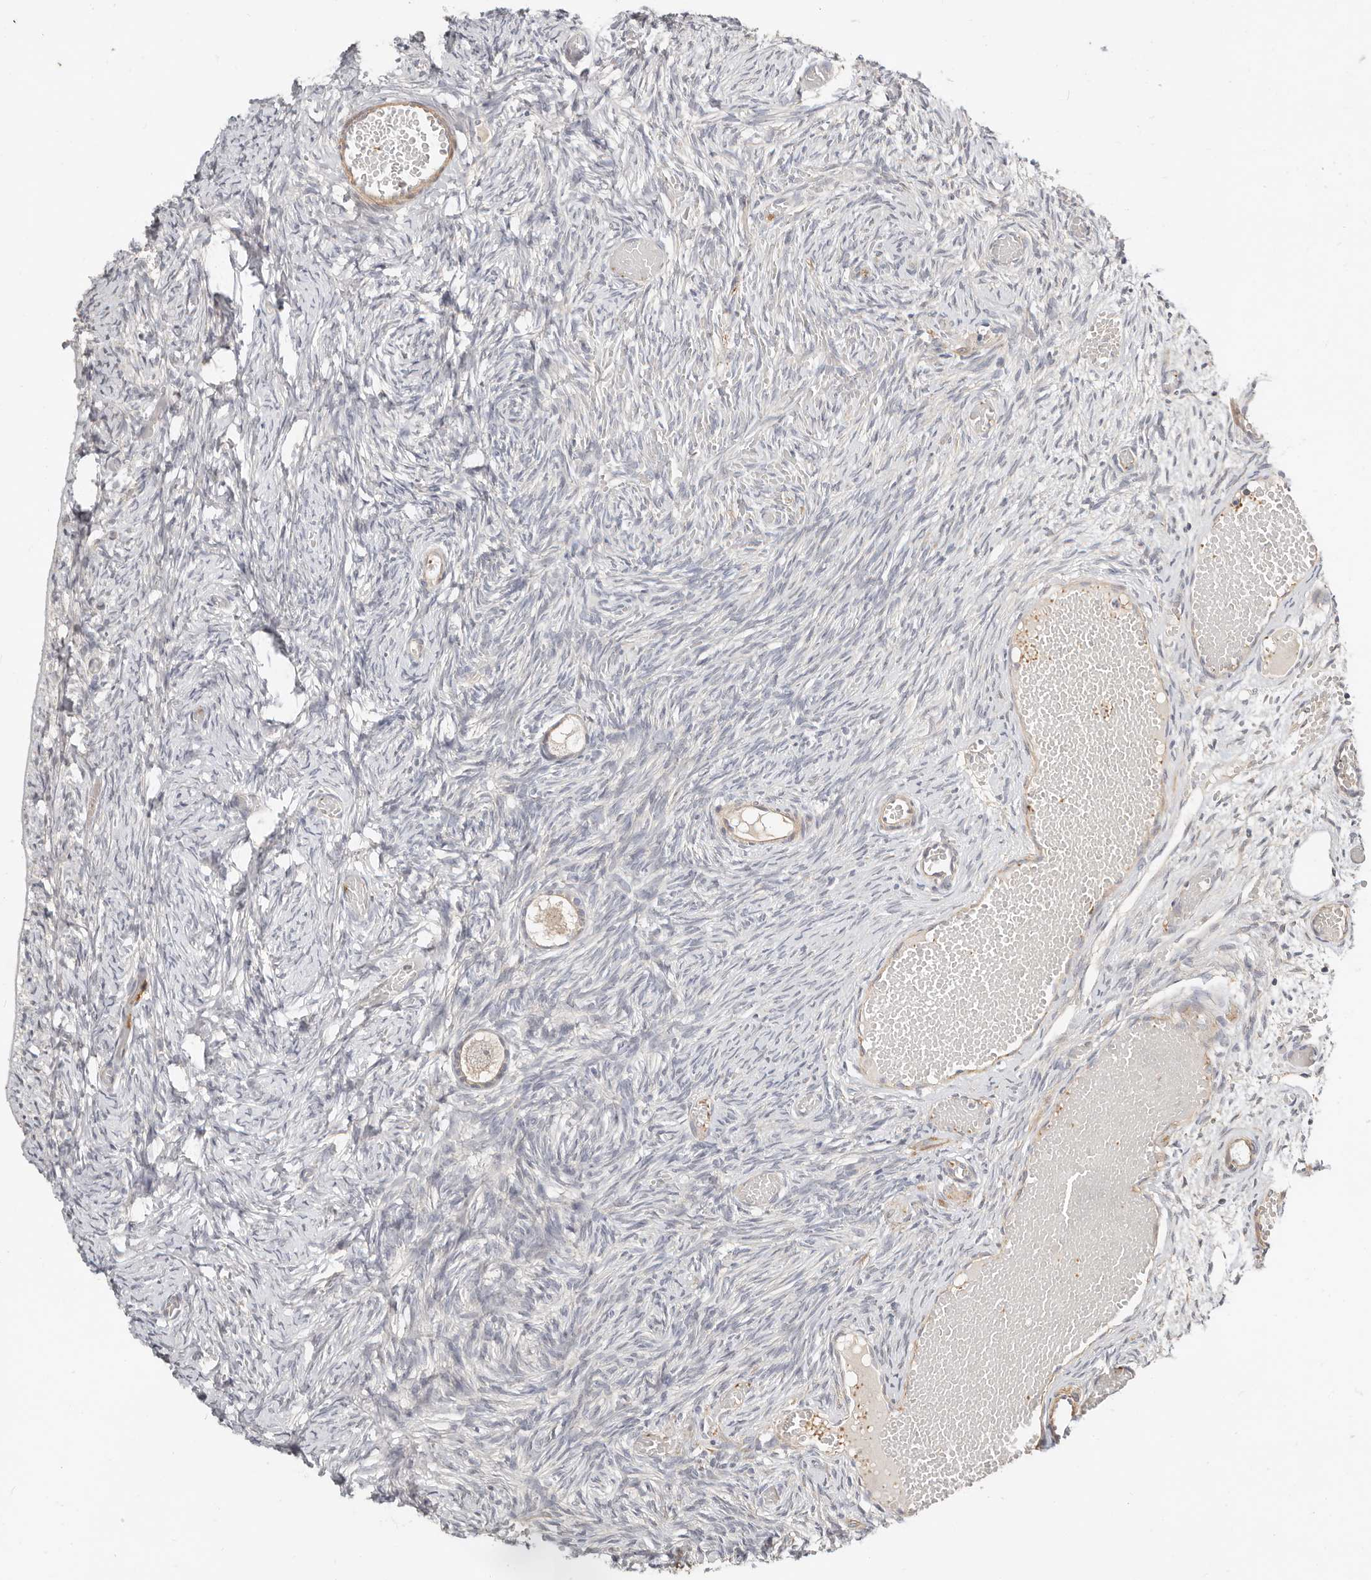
{"staining": {"intensity": "negative", "quantity": "none", "location": "none"}, "tissue": "ovary", "cell_type": "Follicle cells", "image_type": "normal", "snomed": [{"axis": "morphology", "description": "Adenocarcinoma, NOS"}, {"axis": "topography", "description": "Endometrium"}], "caption": "Protein analysis of unremarkable ovary shows no significant expression in follicle cells. (DAB (3,3'-diaminobenzidine) immunohistochemistry (IHC) visualized using brightfield microscopy, high magnification).", "gene": "ZRANB1", "patient": {"sex": "female", "age": 32}}